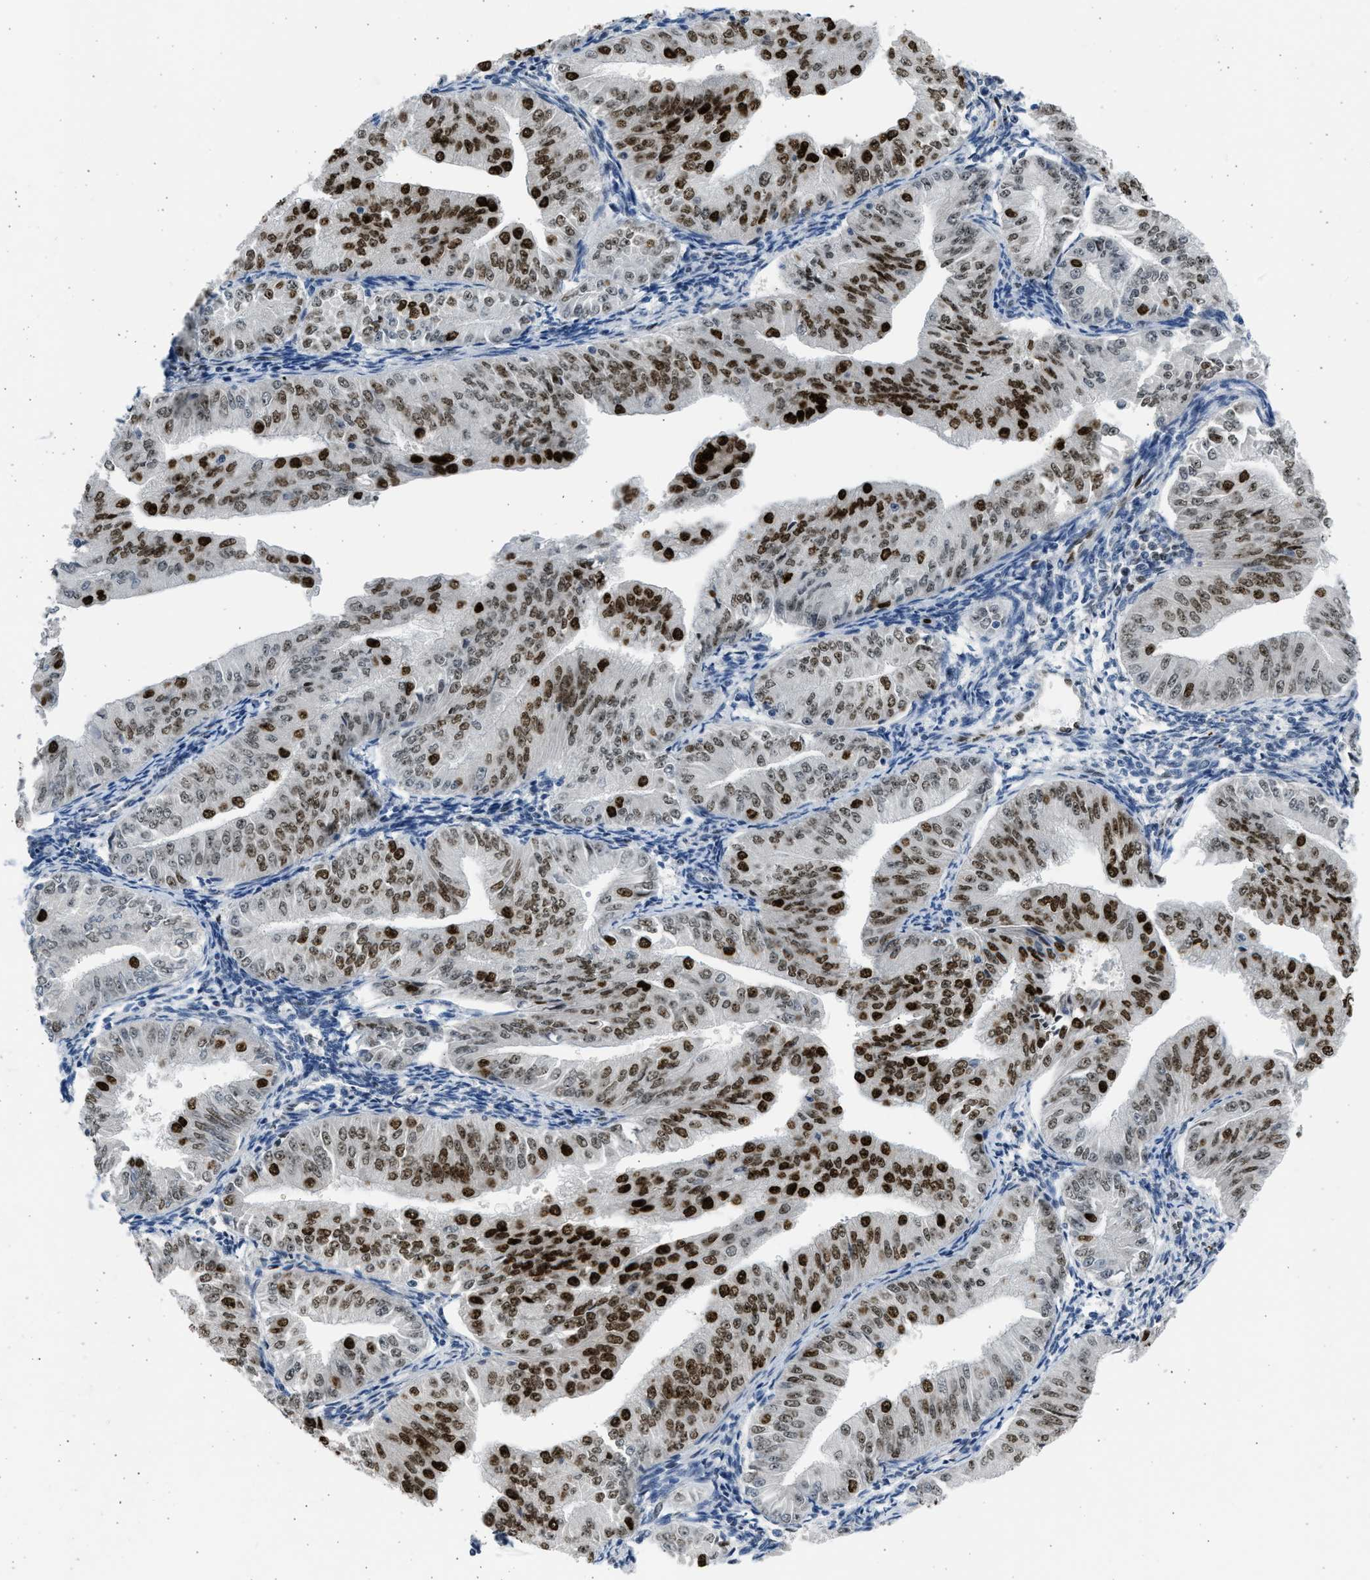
{"staining": {"intensity": "strong", "quantity": ">75%", "location": "nuclear"}, "tissue": "endometrial cancer", "cell_type": "Tumor cells", "image_type": "cancer", "snomed": [{"axis": "morphology", "description": "Normal tissue, NOS"}, {"axis": "morphology", "description": "Adenocarcinoma, NOS"}, {"axis": "topography", "description": "Endometrium"}], "caption": "A brown stain shows strong nuclear expression of a protein in endometrial adenocarcinoma tumor cells.", "gene": "HMGN3", "patient": {"sex": "female", "age": 53}}